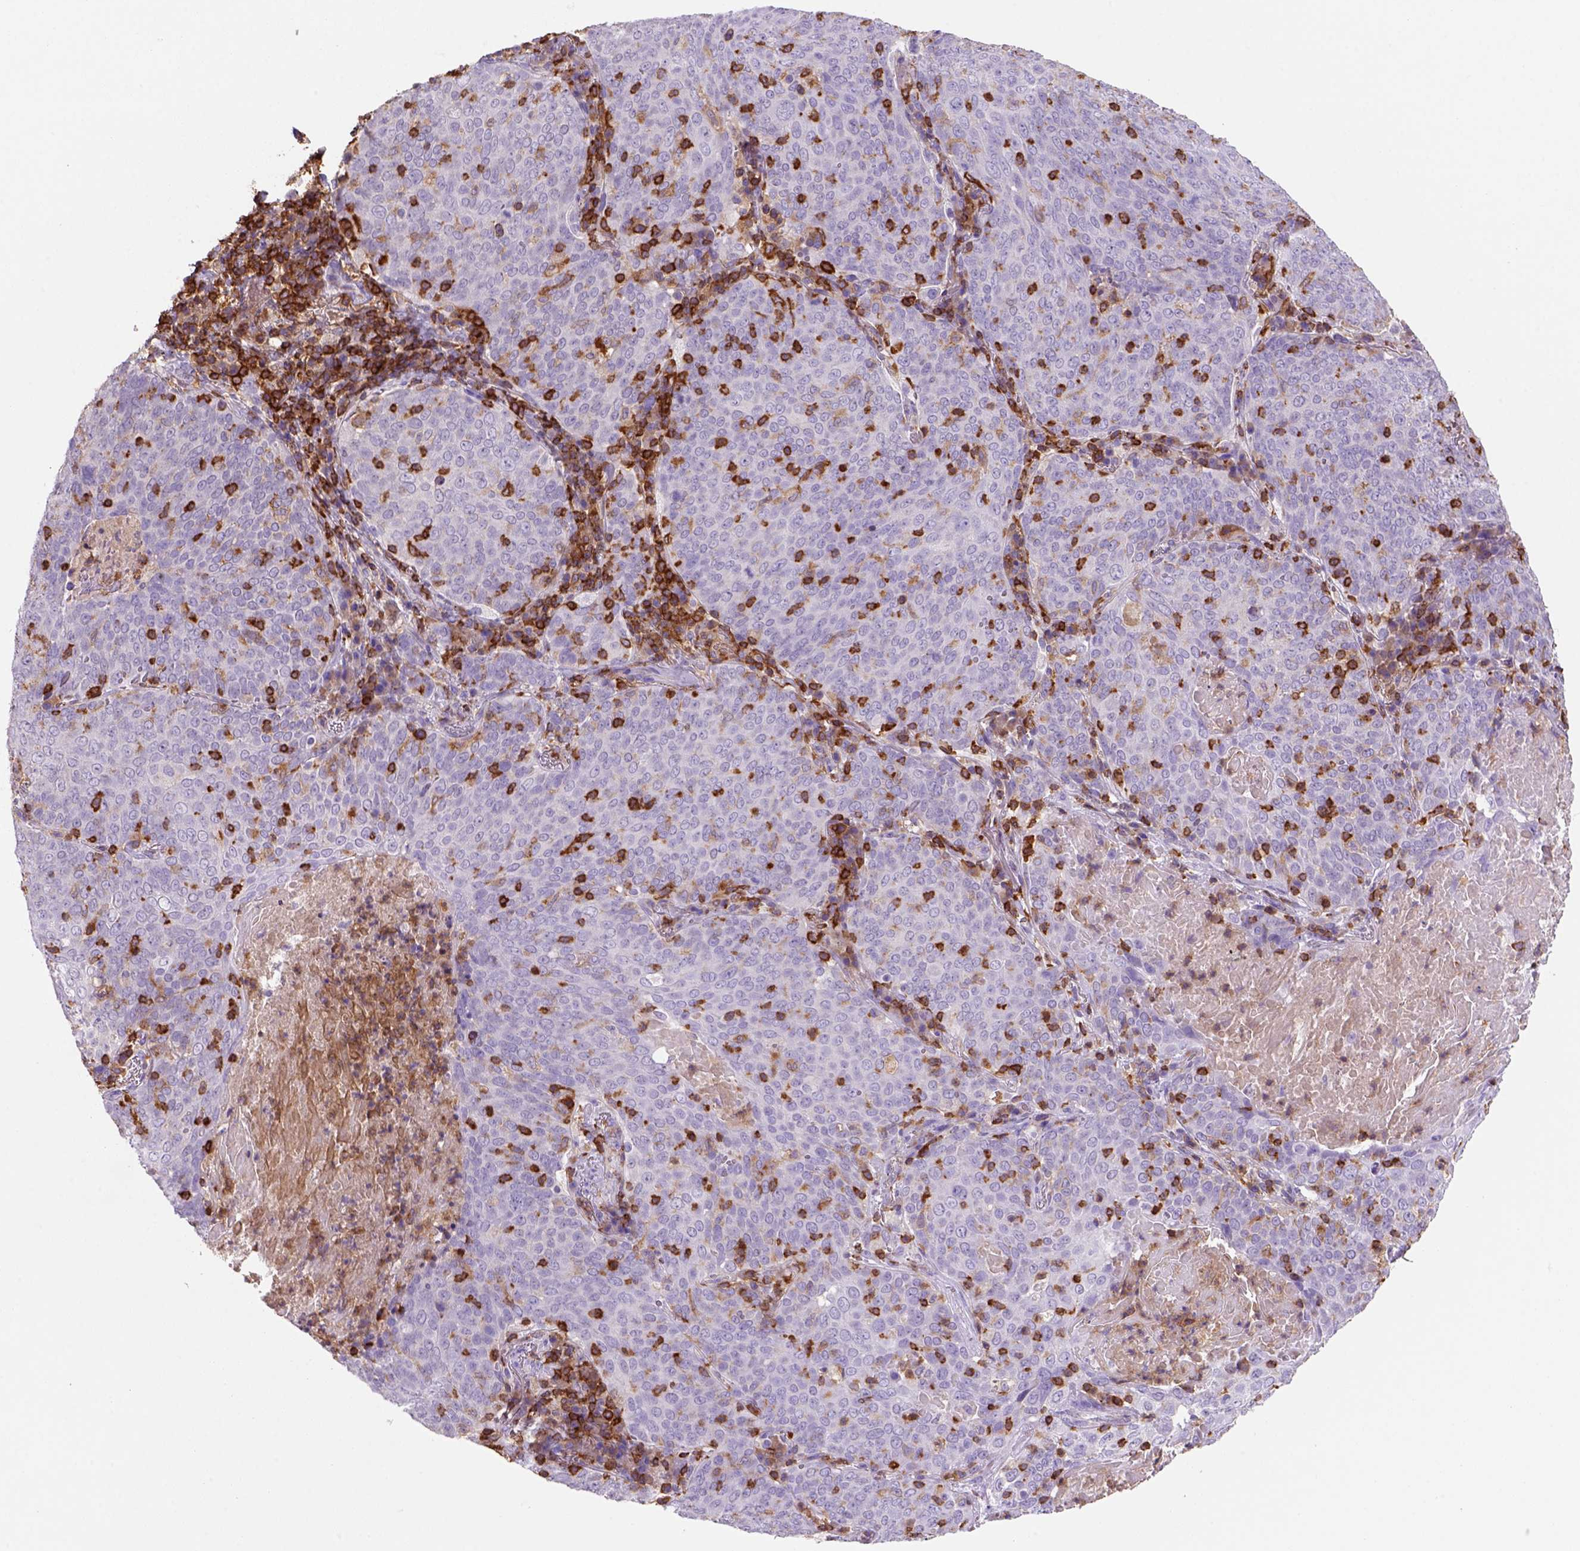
{"staining": {"intensity": "negative", "quantity": "none", "location": "none"}, "tissue": "lung cancer", "cell_type": "Tumor cells", "image_type": "cancer", "snomed": [{"axis": "morphology", "description": "Squamous cell carcinoma, NOS"}, {"axis": "topography", "description": "Lung"}], "caption": "Immunohistochemistry photomicrograph of neoplastic tissue: lung cancer (squamous cell carcinoma) stained with DAB reveals no significant protein staining in tumor cells.", "gene": "INPP5D", "patient": {"sex": "male", "age": 82}}